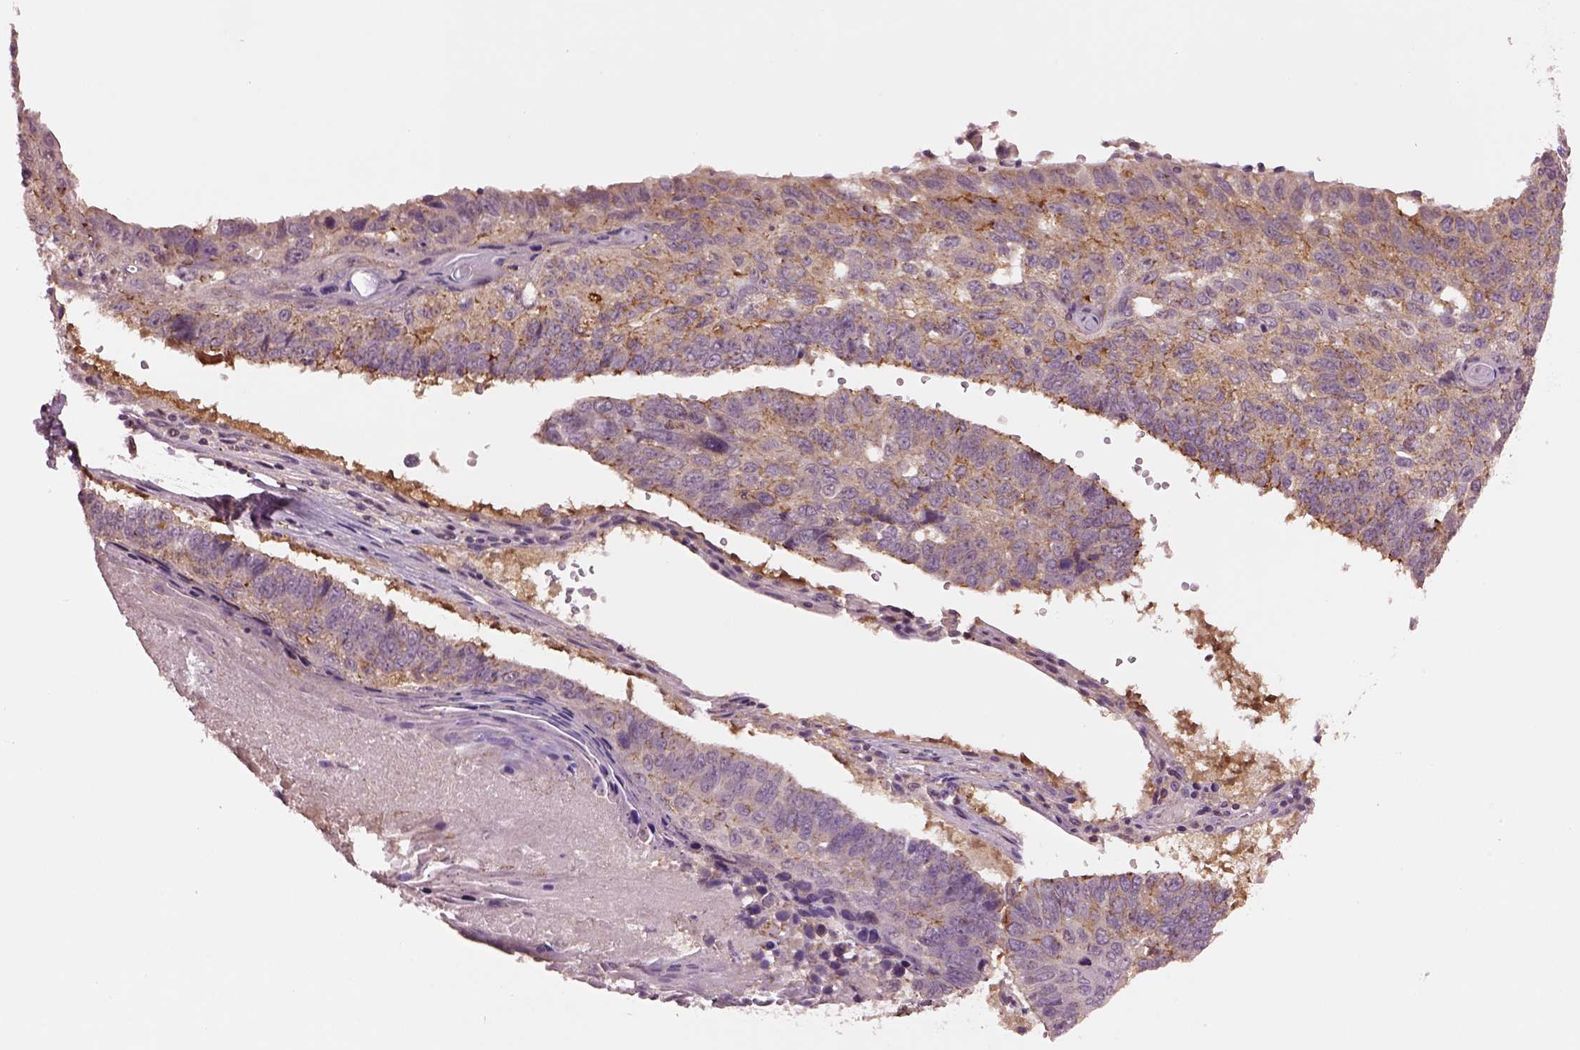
{"staining": {"intensity": "moderate", "quantity": "25%-75%", "location": "cytoplasmic/membranous"}, "tissue": "lung cancer", "cell_type": "Tumor cells", "image_type": "cancer", "snomed": [{"axis": "morphology", "description": "Squamous cell carcinoma, NOS"}, {"axis": "topography", "description": "Lung"}], "caption": "A photomicrograph of lung squamous cell carcinoma stained for a protein displays moderate cytoplasmic/membranous brown staining in tumor cells.", "gene": "MTHFS", "patient": {"sex": "male", "age": 73}}